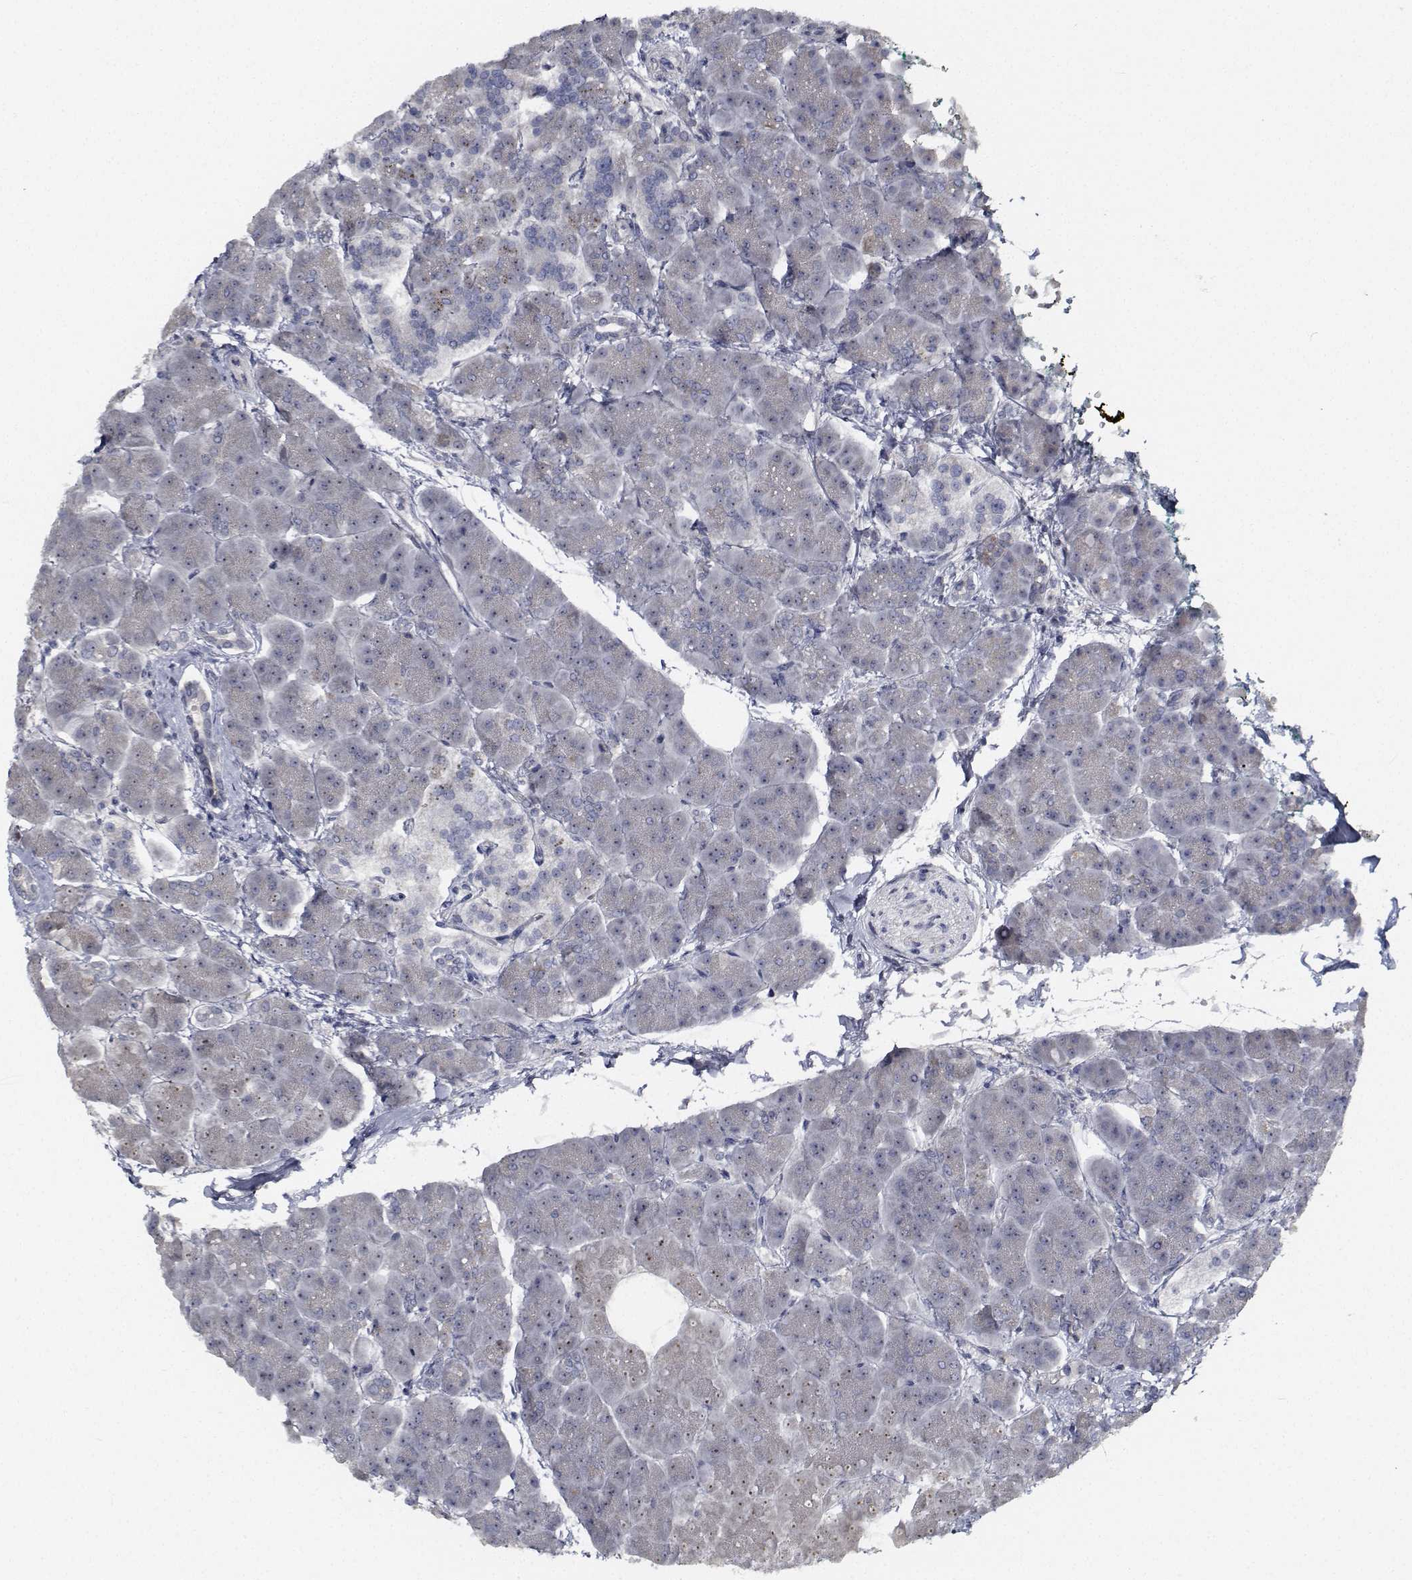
{"staining": {"intensity": "weak", "quantity": "25%-75%", "location": "nuclear"}, "tissue": "pancreas", "cell_type": "Exocrine glandular cells", "image_type": "normal", "snomed": [{"axis": "morphology", "description": "Normal tissue, NOS"}, {"axis": "topography", "description": "Adipose tissue"}, {"axis": "topography", "description": "Pancreas"}, {"axis": "topography", "description": "Peripheral nerve tissue"}], "caption": "A histopathology image of pancreas stained for a protein demonstrates weak nuclear brown staining in exocrine glandular cells. The staining was performed using DAB to visualize the protein expression in brown, while the nuclei were stained in blue with hematoxylin (Magnification: 20x).", "gene": "NVL", "patient": {"sex": "female", "age": 58}}